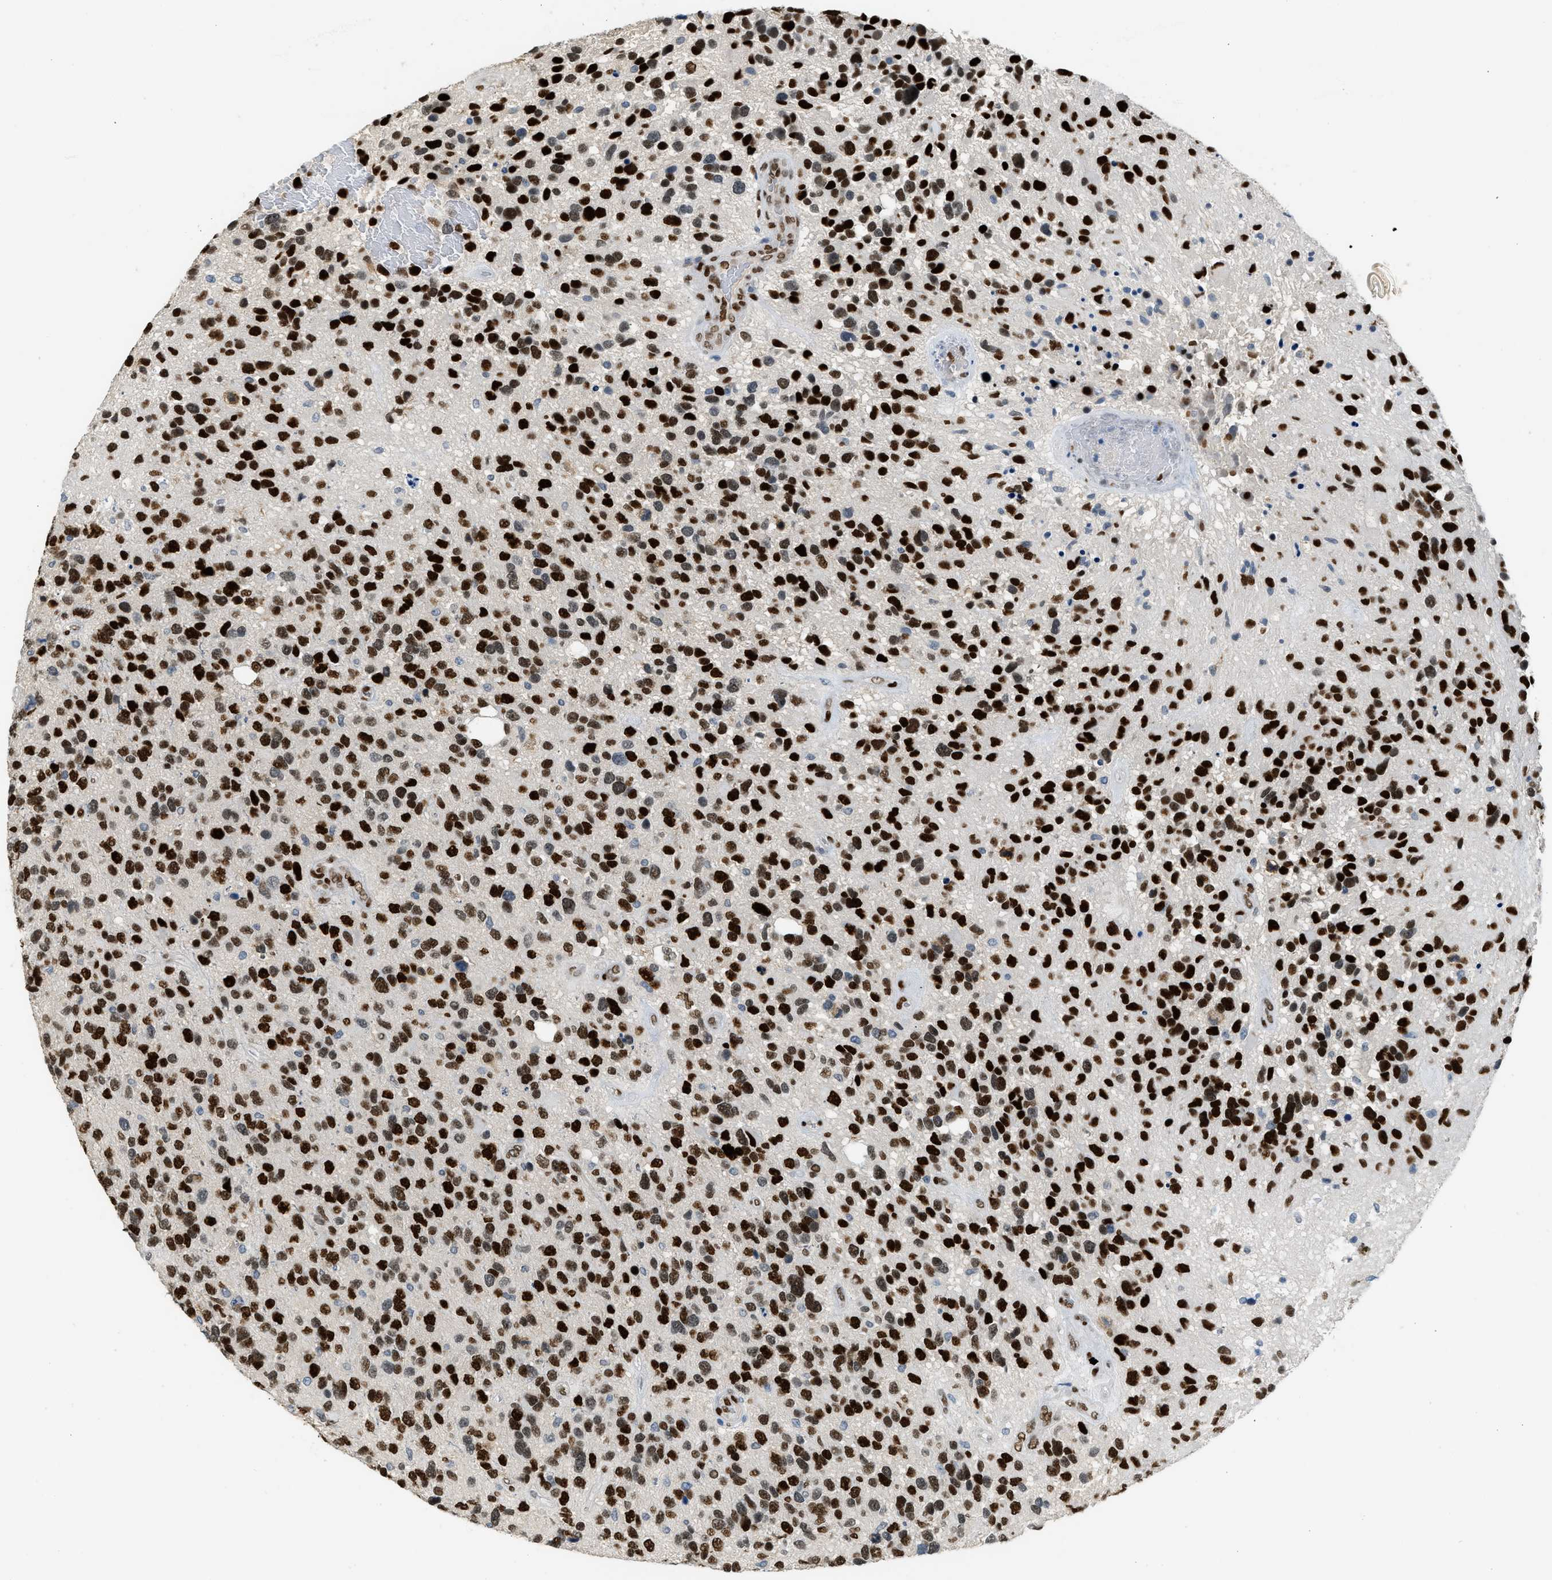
{"staining": {"intensity": "strong", "quantity": ">75%", "location": "nuclear"}, "tissue": "glioma", "cell_type": "Tumor cells", "image_type": "cancer", "snomed": [{"axis": "morphology", "description": "Glioma, malignant, High grade"}, {"axis": "topography", "description": "Brain"}], "caption": "Immunohistochemical staining of human malignant glioma (high-grade) demonstrates strong nuclear protein staining in about >75% of tumor cells.", "gene": "ZBTB20", "patient": {"sex": "female", "age": 58}}